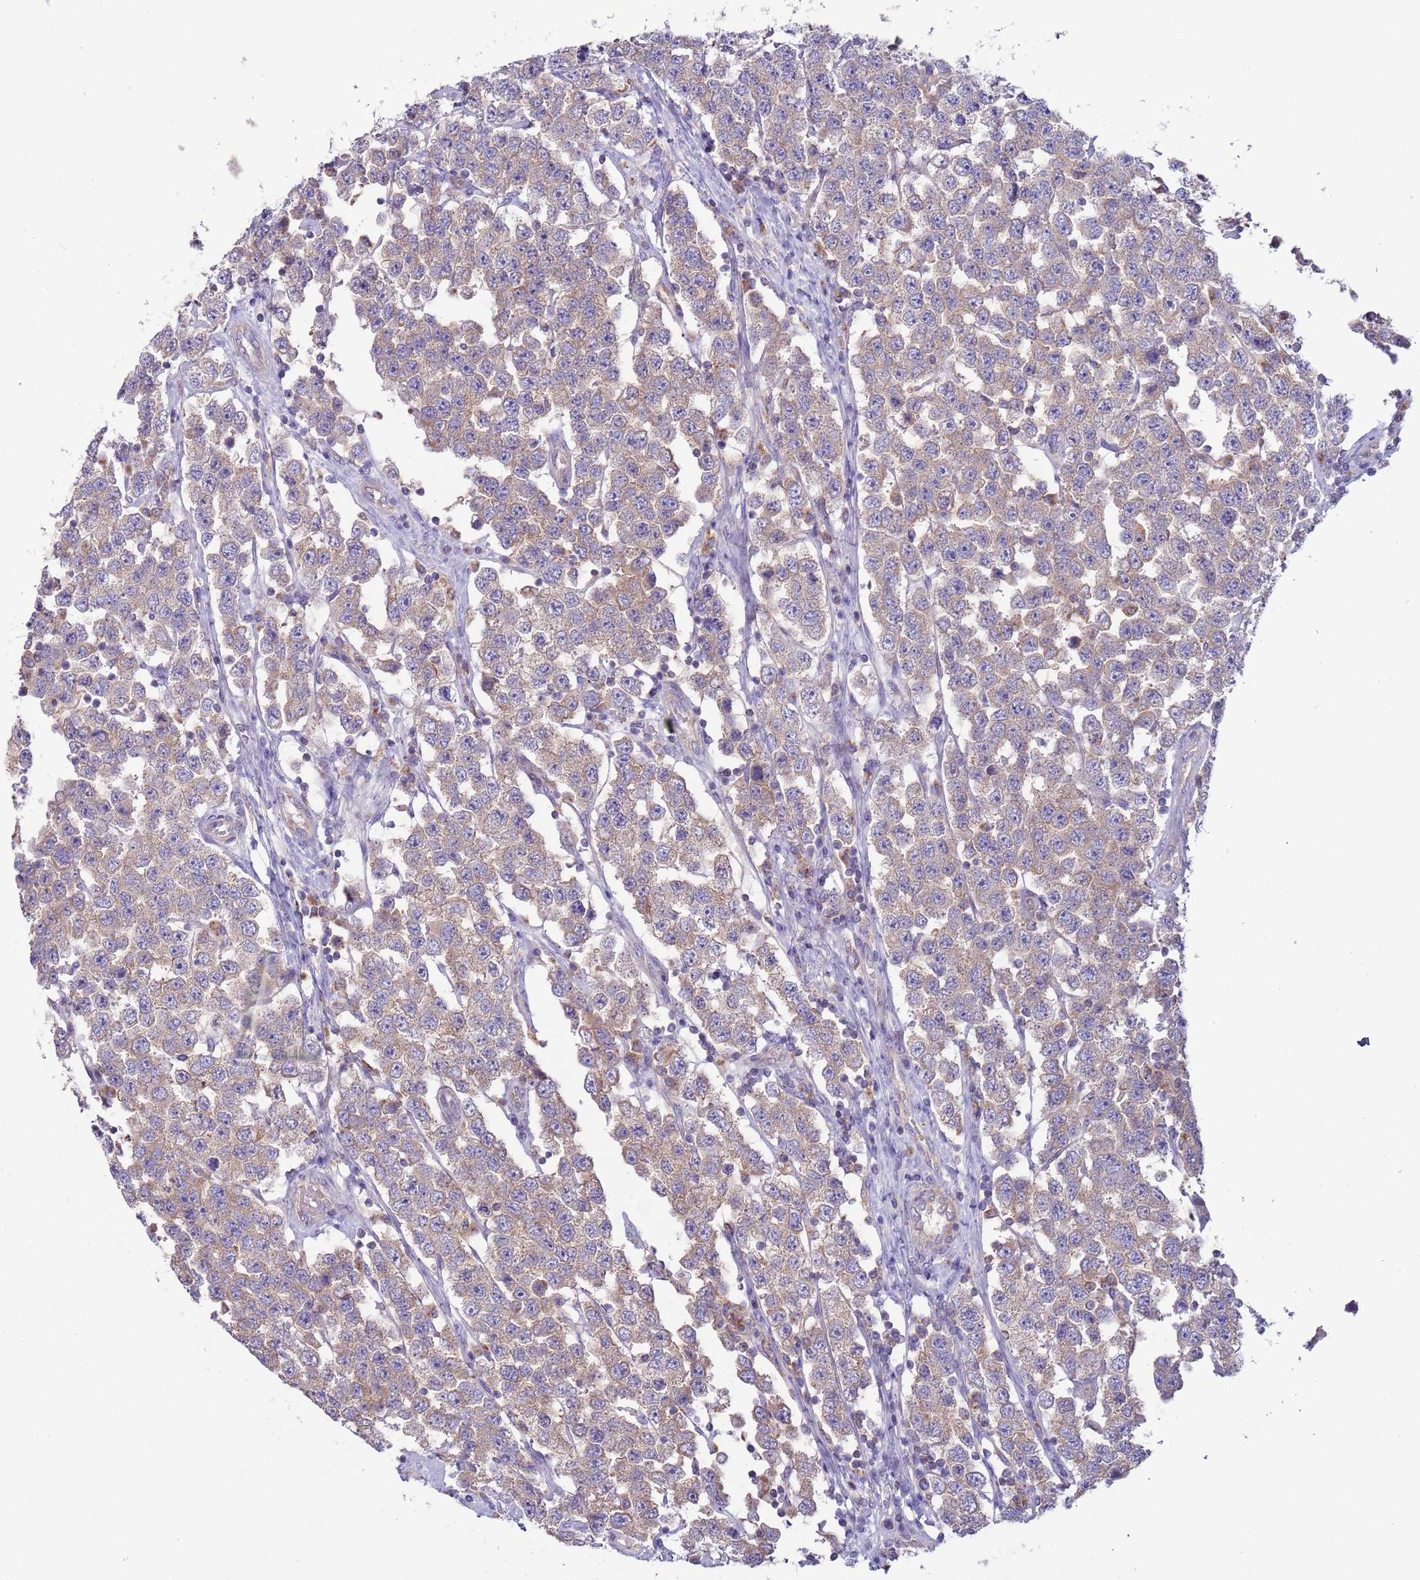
{"staining": {"intensity": "weak", "quantity": "25%-75%", "location": "cytoplasmic/membranous"}, "tissue": "testis cancer", "cell_type": "Tumor cells", "image_type": "cancer", "snomed": [{"axis": "morphology", "description": "Seminoma, NOS"}, {"axis": "topography", "description": "Testis"}], "caption": "DAB immunohistochemical staining of testis cancer shows weak cytoplasmic/membranous protein expression in approximately 25%-75% of tumor cells.", "gene": "UQCRQ", "patient": {"sex": "male", "age": 28}}